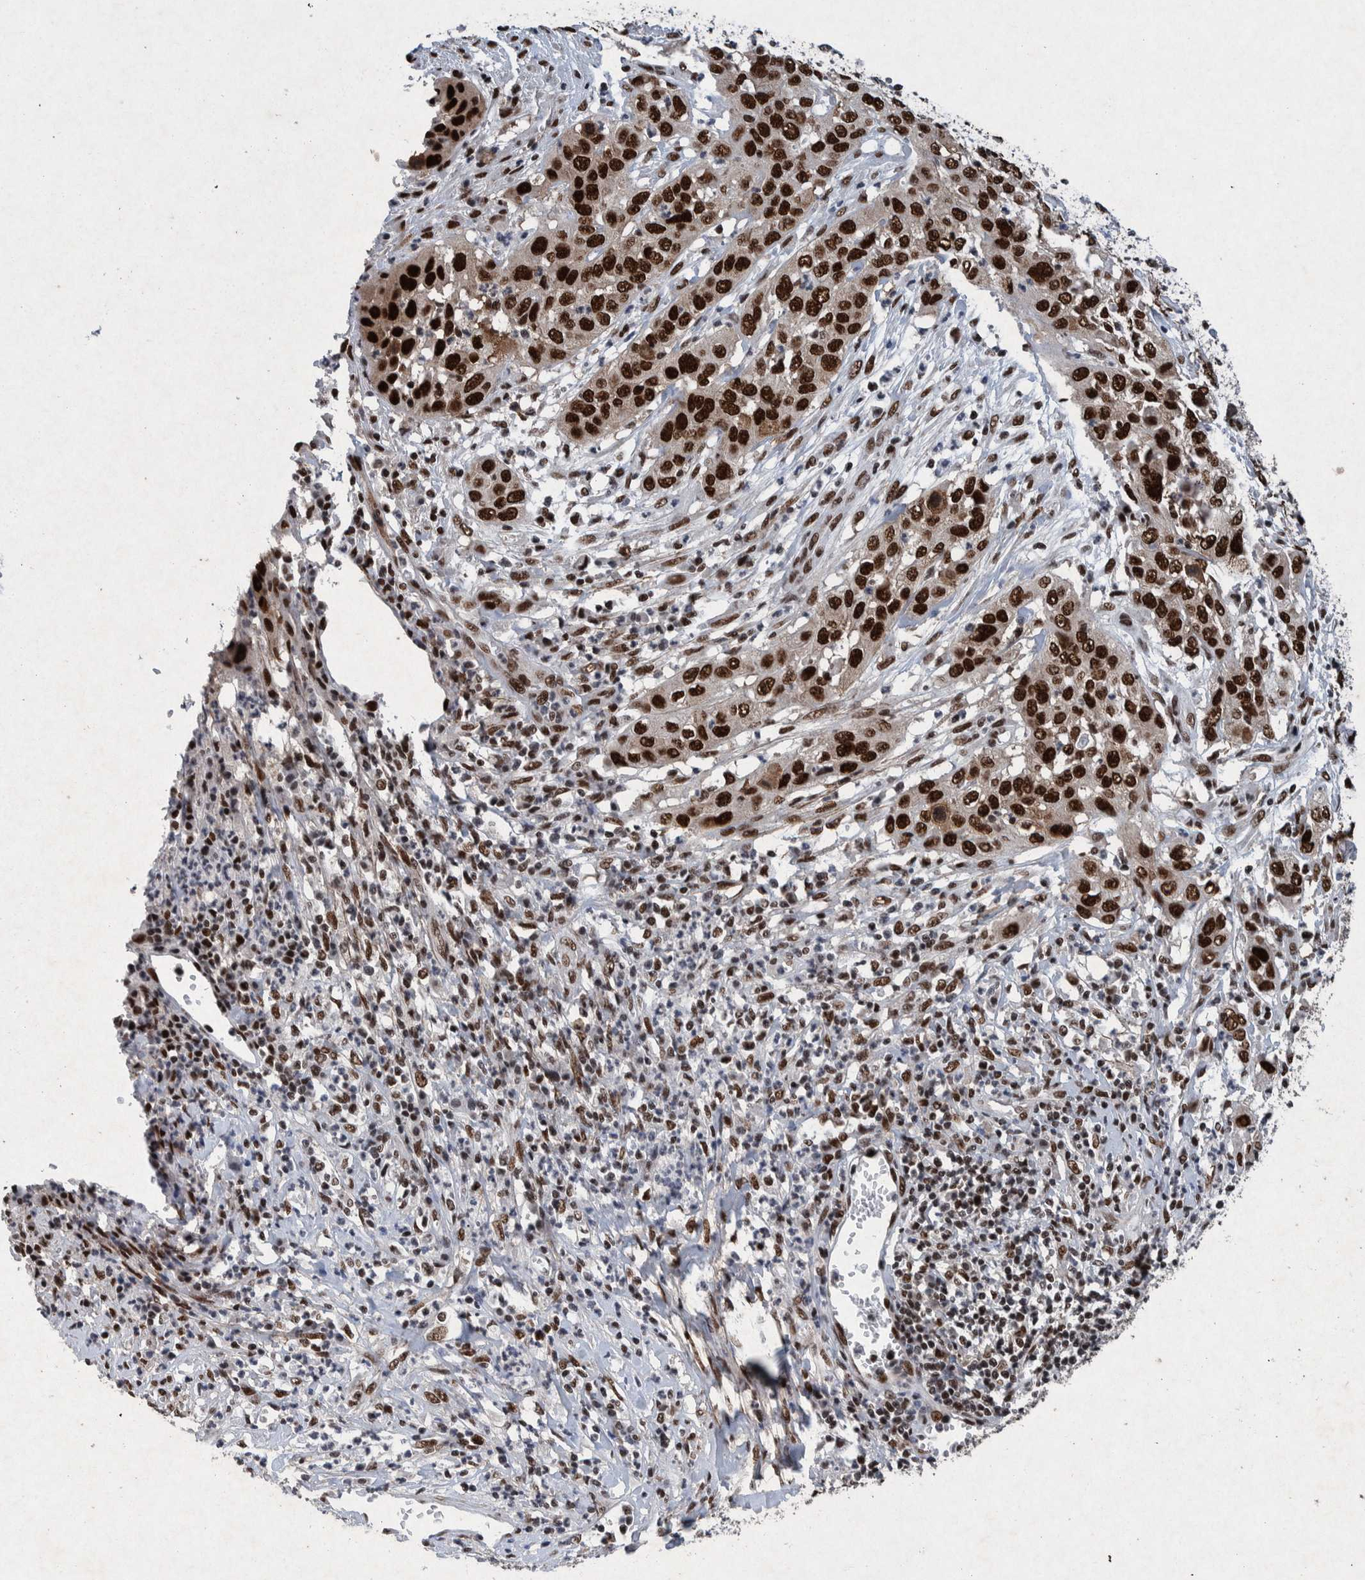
{"staining": {"intensity": "strong", "quantity": ">75%", "location": "nuclear"}, "tissue": "cervical cancer", "cell_type": "Tumor cells", "image_type": "cancer", "snomed": [{"axis": "morphology", "description": "Squamous cell carcinoma, NOS"}, {"axis": "topography", "description": "Cervix"}], "caption": "Immunohistochemical staining of cervical cancer (squamous cell carcinoma) shows high levels of strong nuclear expression in about >75% of tumor cells.", "gene": "TAF10", "patient": {"sex": "female", "age": 32}}